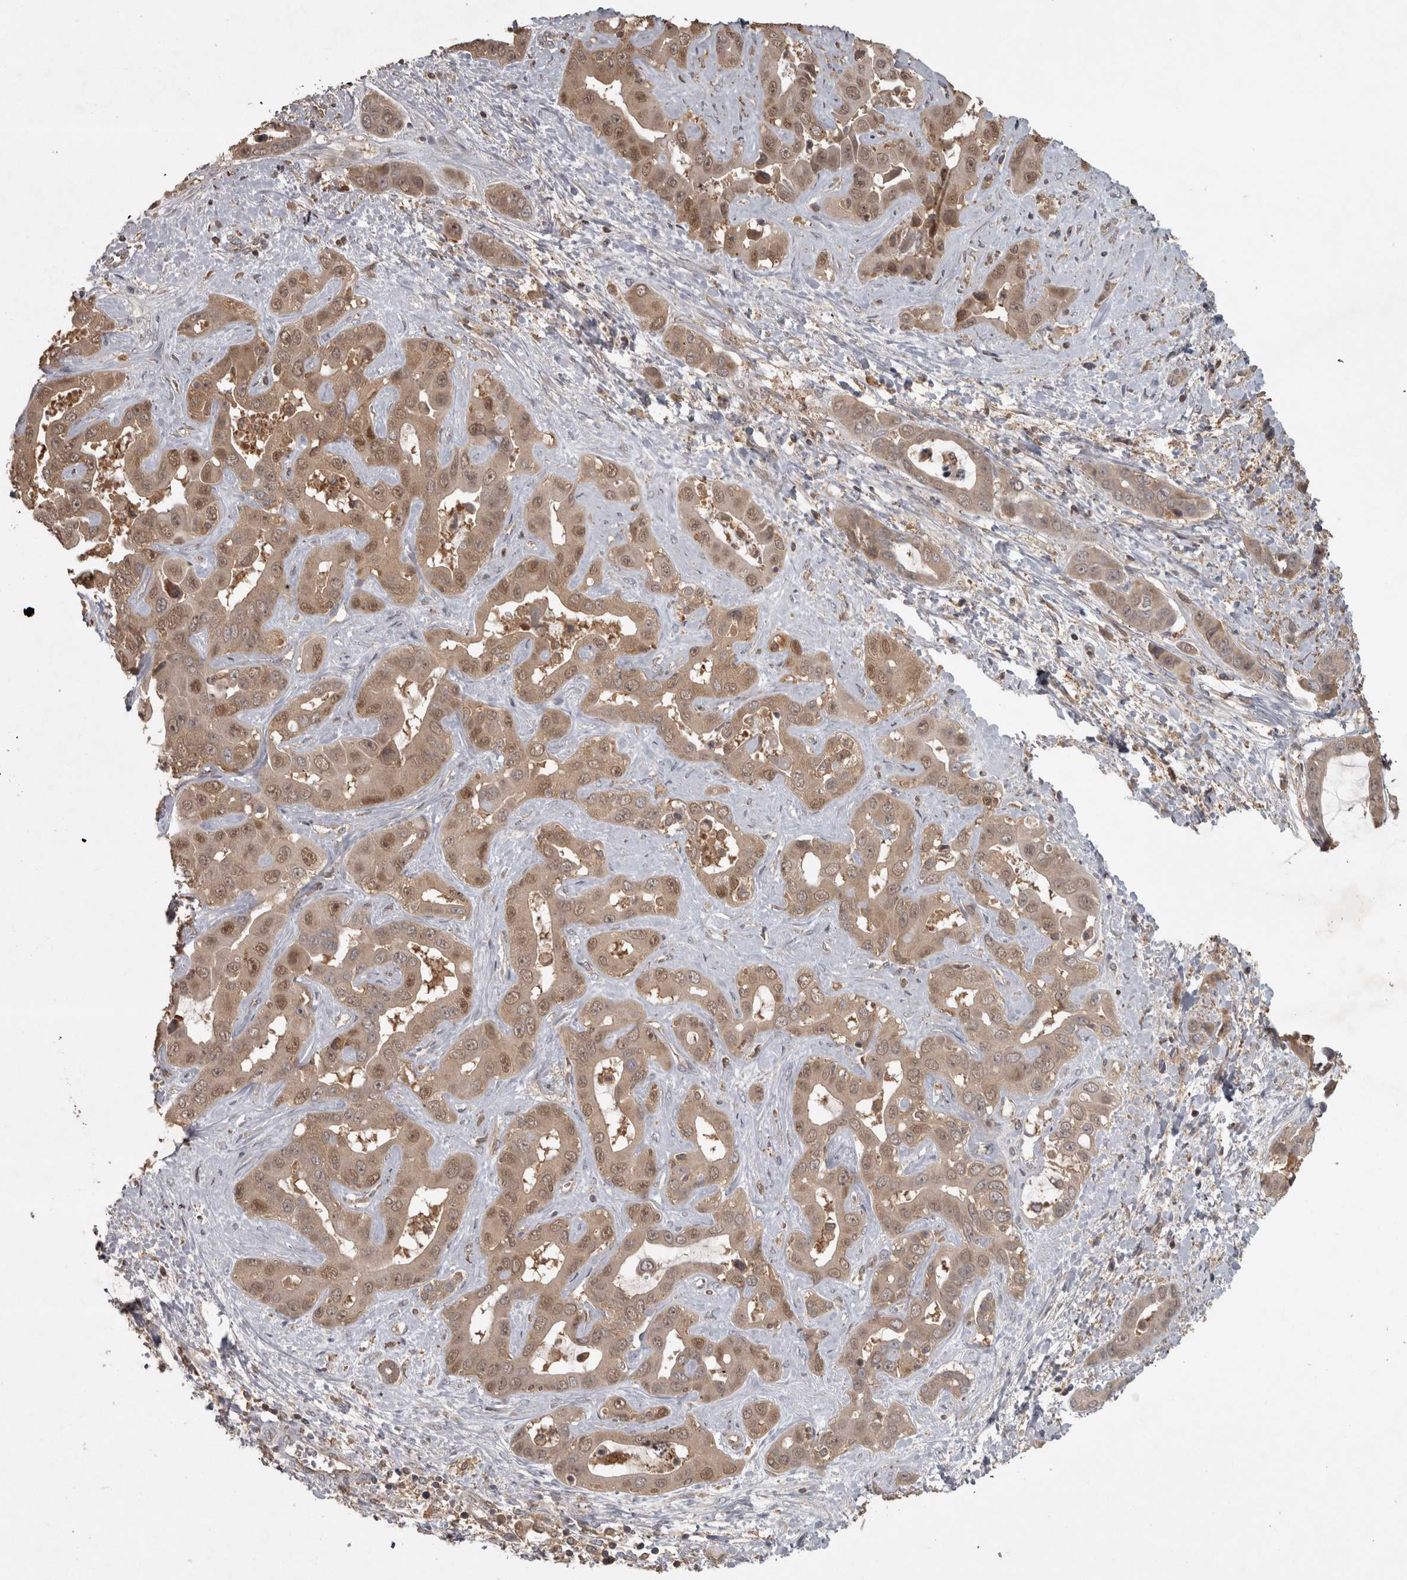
{"staining": {"intensity": "weak", "quantity": ">75%", "location": "cytoplasmic/membranous,nuclear"}, "tissue": "liver cancer", "cell_type": "Tumor cells", "image_type": "cancer", "snomed": [{"axis": "morphology", "description": "Cholangiocarcinoma"}, {"axis": "topography", "description": "Liver"}], "caption": "A brown stain shows weak cytoplasmic/membranous and nuclear positivity of a protein in human liver cancer tumor cells.", "gene": "MICU3", "patient": {"sex": "female", "age": 52}}